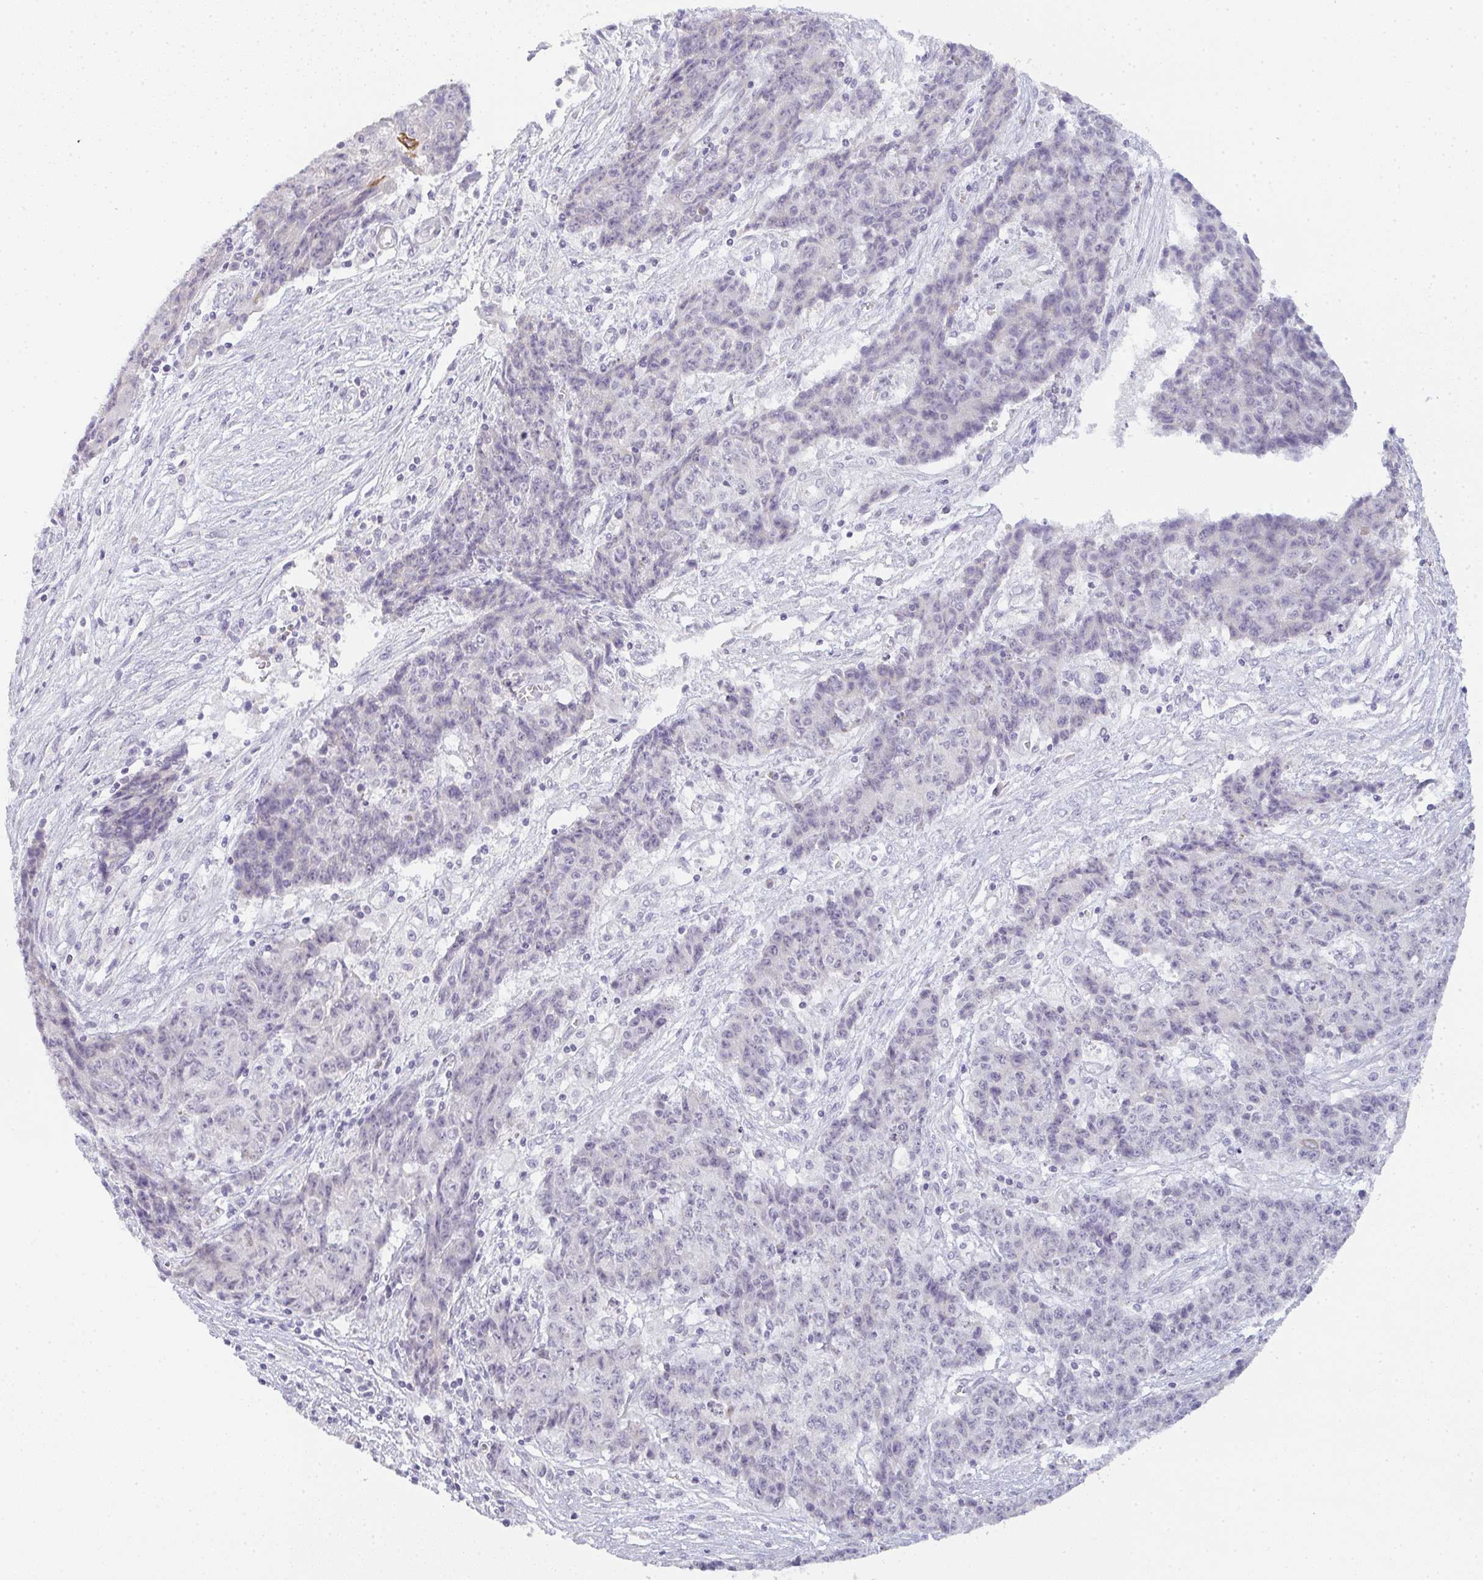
{"staining": {"intensity": "strong", "quantity": "<25%", "location": "cytoplasmic/membranous"}, "tissue": "ovarian cancer", "cell_type": "Tumor cells", "image_type": "cancer", "snomed": [{"axis": "morphology", "description": "Carcinoma, endometroid"}, {"axis": "topography", "description": "Ovary"}], "caption": "IHC image of neoplastic tissue: endometroid carcinoma (ovarian) stained using IHC exhibits medium levels of strong protein expression localized specifically in the cytoplasmic/membranous of tumor cells, appearing as a cytoplasmic/membranous brown color.", "gene": "SIRPB2", "patient": {"sex": "female", "age": 42}}